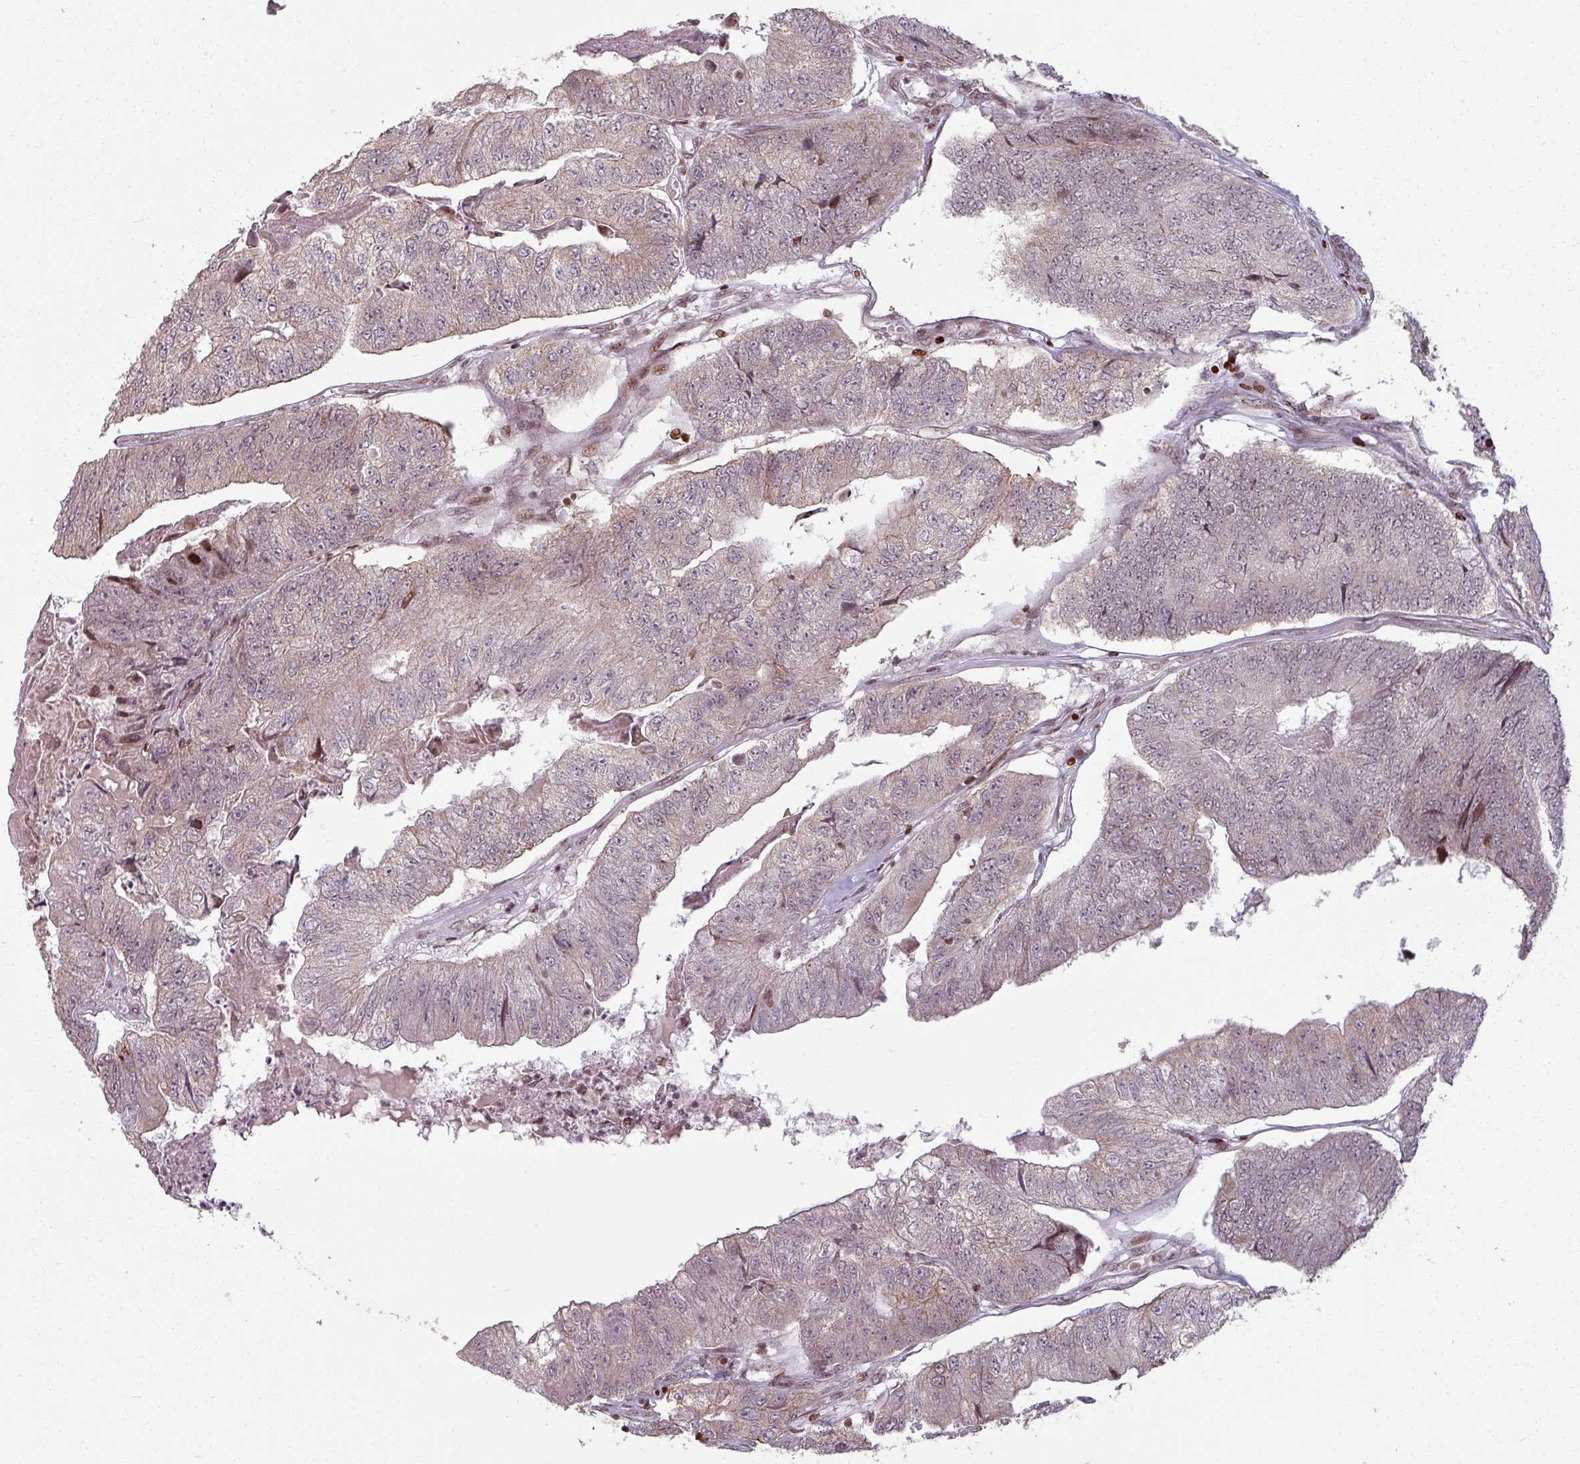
{"staining": {"intensity": "weak", "quantity": "25%-75%", "location": "cytoplasmic/membranous,nuclear"}, "tissue": "colorectal cancer", "cell_type": "Tumor cells", "image_type": "cancer", "snomed": [{"axis": "morphology", "description": "Adenocarcinoma, NOS"}, {"axis": "topography", "description": "Colon"}], "caption": "Immunohistochemistry (IHC) (DAB (3,3'-diaminobenzidine)) staining of human adenocarcinoma (colorectal) shows weak cytoplasmic/membranous and nuclear protein staining in approximately 25%-75% of tumor cells.", "gene": "NCOR1", "patient": {"sex": "female", "age": 67}}